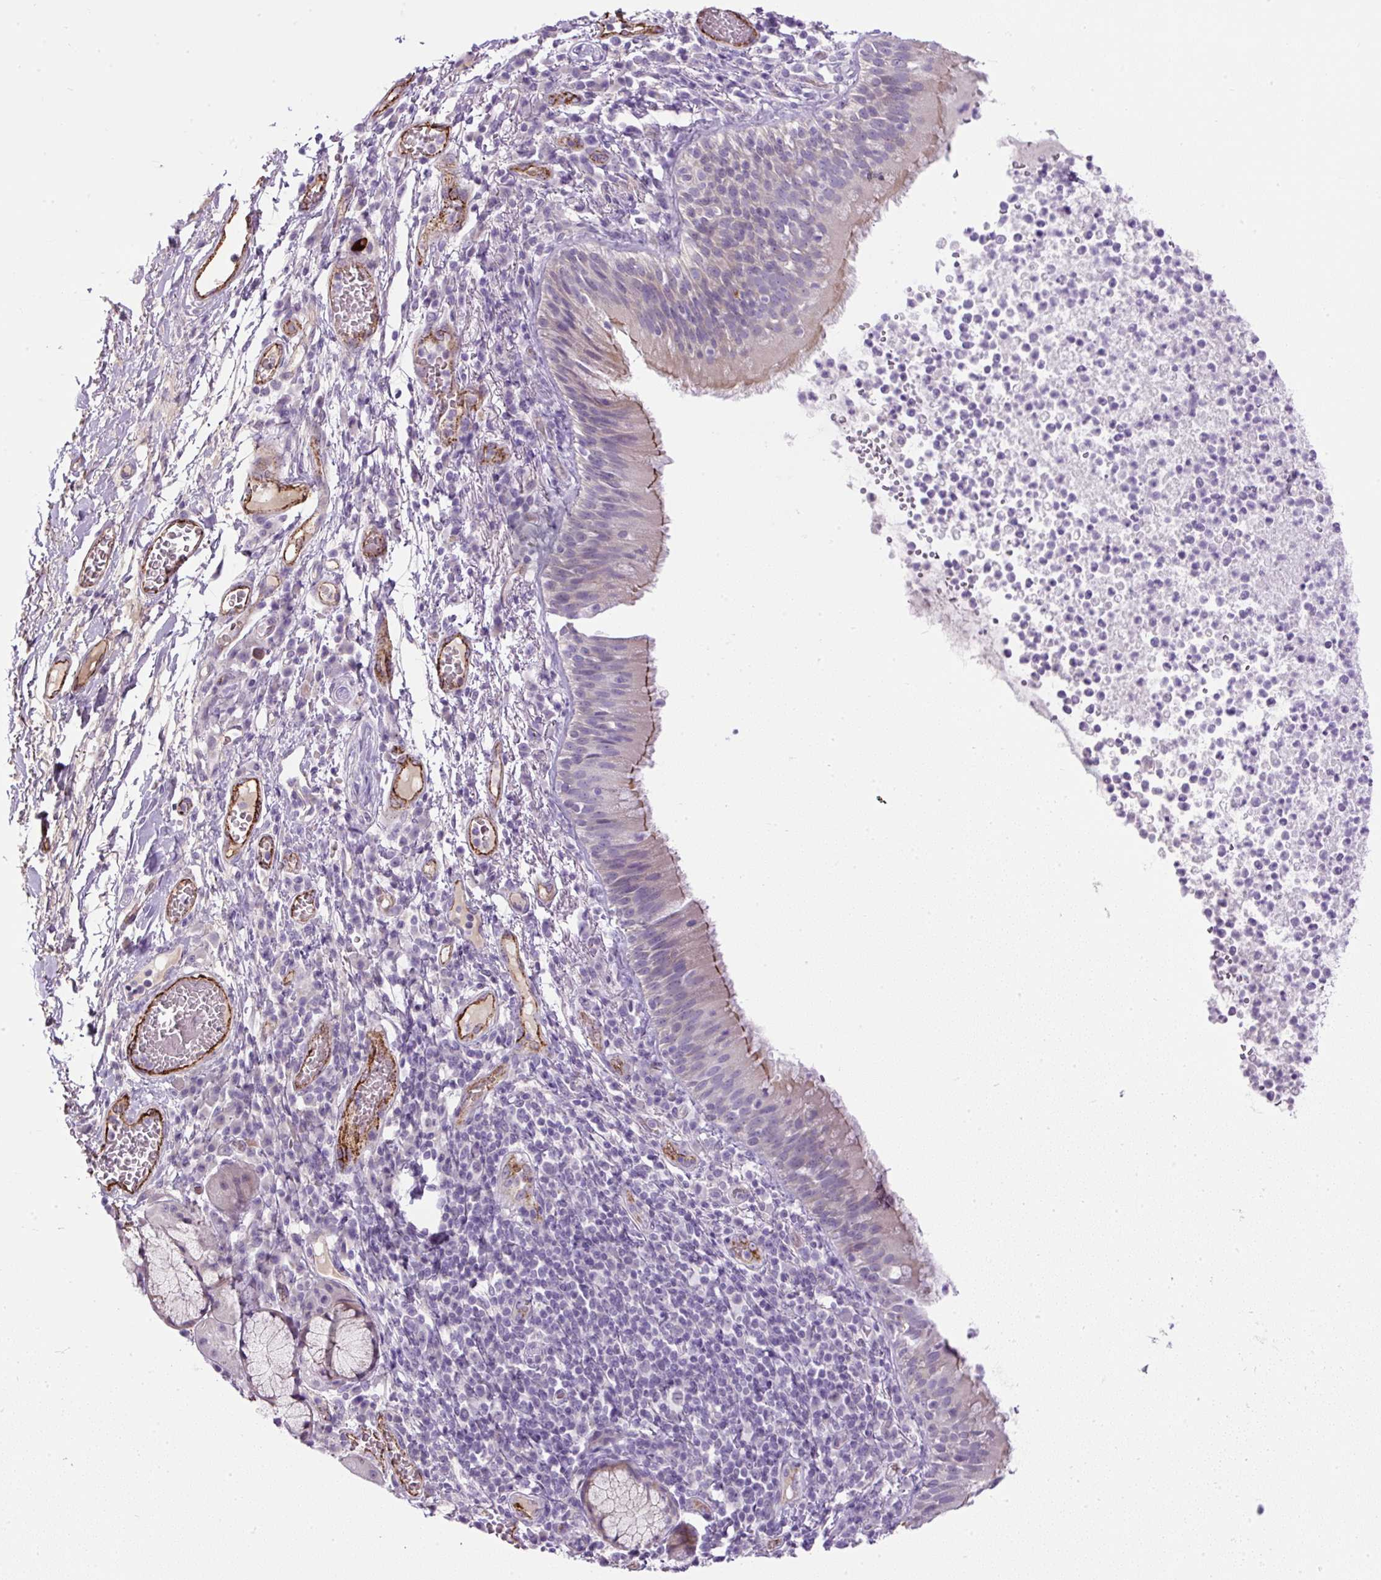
{"staining": {"intensity": "moderate", "quantity": "<25%", "location": "cytoplasmic/membranous"}, "tissue": "bronchus", "cell_type": "Respiratory epithelial cells", "image_type": "normal", "snomed": [{"axis": "morphology", "description": "Normal tissue, NOS"}, {"axis": "topography", "description": "Cartilage tissue"}, {"axis": "topography", "description": "Bronchus"}], "caption": "A low amount of moderate cytoplasmic/membranous staining is identified in approximately <25% of respiratory epithelial cells in unremarkable bronchus.", "gene": "LEFTY1", "patient": {"sex": "male", "age": 56}}